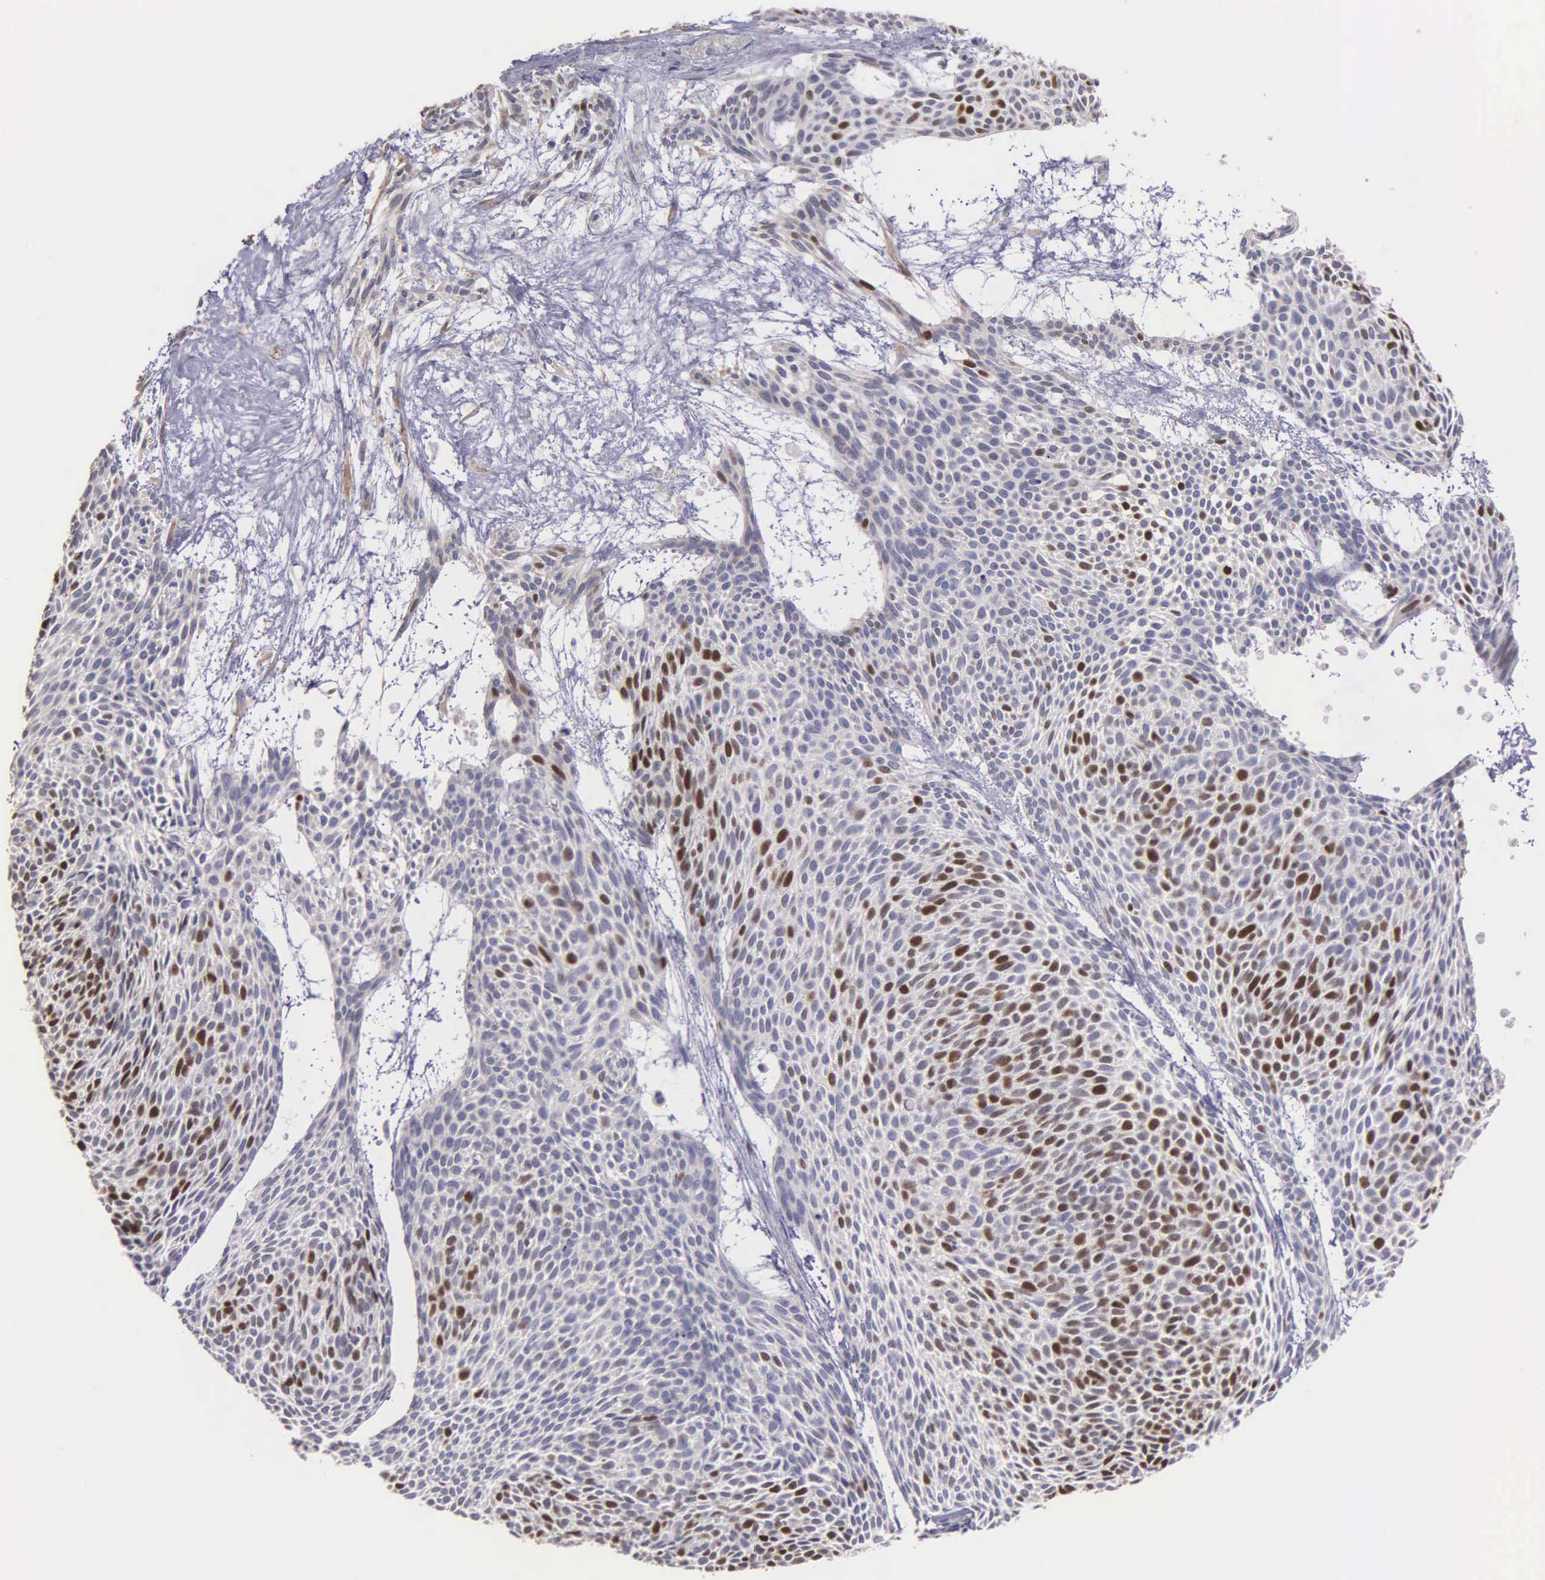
{"staining": {"intensity": "moderate", "quantity": "<25%", "location": "nuclear"}, "tissue": "skin cancer", "cell_type": "Tumor cells", "image_type": "cancer", "snomed": [{"axis": "morphology", "description": "Basal cell carcinoma"}, {"axis": "topography", "description": "Skin"}], "caption": "Immunohistochemistry staining of skin basal cell carcinoma, which exhibits low levels of moderate nuclear positivity in approximately <25% of tumor cells indicating moderate nuclear protein positivity. The staining was performed using DAB (3,3'-diaminobenzidine) (brown) for protein detection and nuclei were counterstained in hematoxylin (blue).", "gene": "MCM5", "patient": {"sex": "male", "age": 84}}